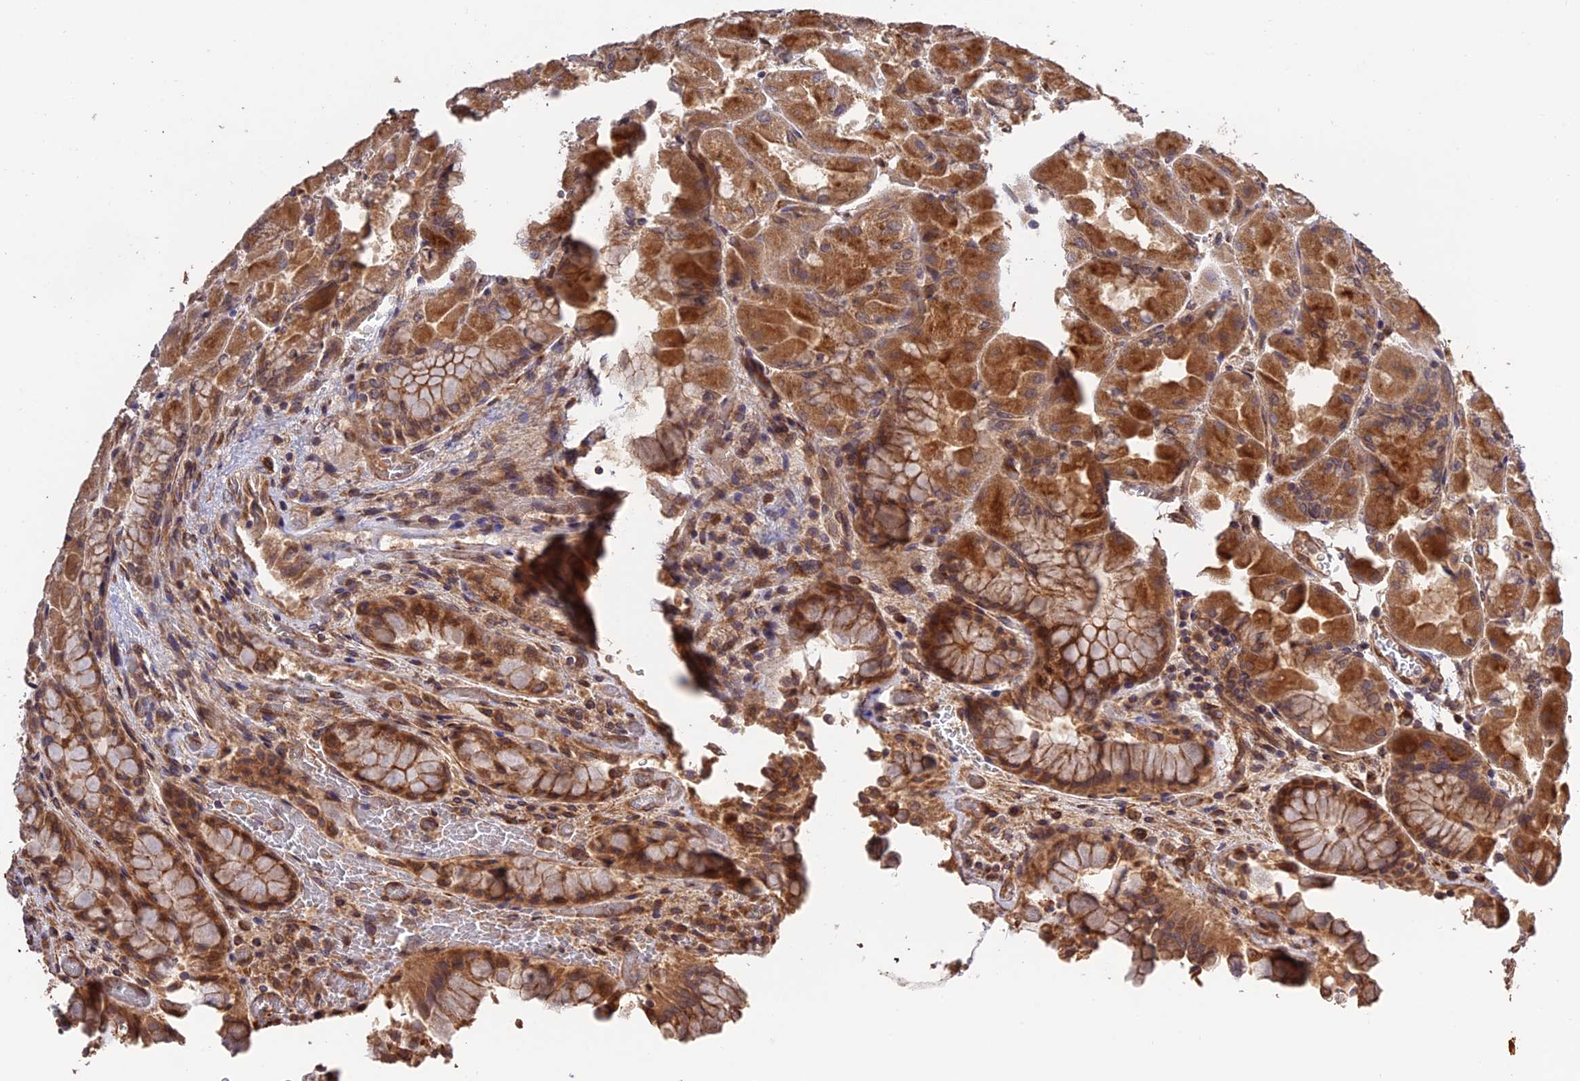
{"staining": {"intensity": "strong", "quantity": ">75%", "location": "cytoplasmic/membranous"}, "tissue": "stomach", "cell_type": "Glandular cells", "image_type": "normal", "snomed": [{"axis": "morphology", "description": "Normal tissue, NOS"}, {"axis": "topography", "description": "Stomach"}], "caption": "Immunohistochemistry of unremarkable human stomach displays high levels of strong cytoplasmic/membranous expression in about >75% of glandular cells. Immunohistochemistry (ihc) stains the protein in brown and the nuclei are stained blue.", "gene": "CREBL2", "patient": {"sex": "female", "age": 61}}